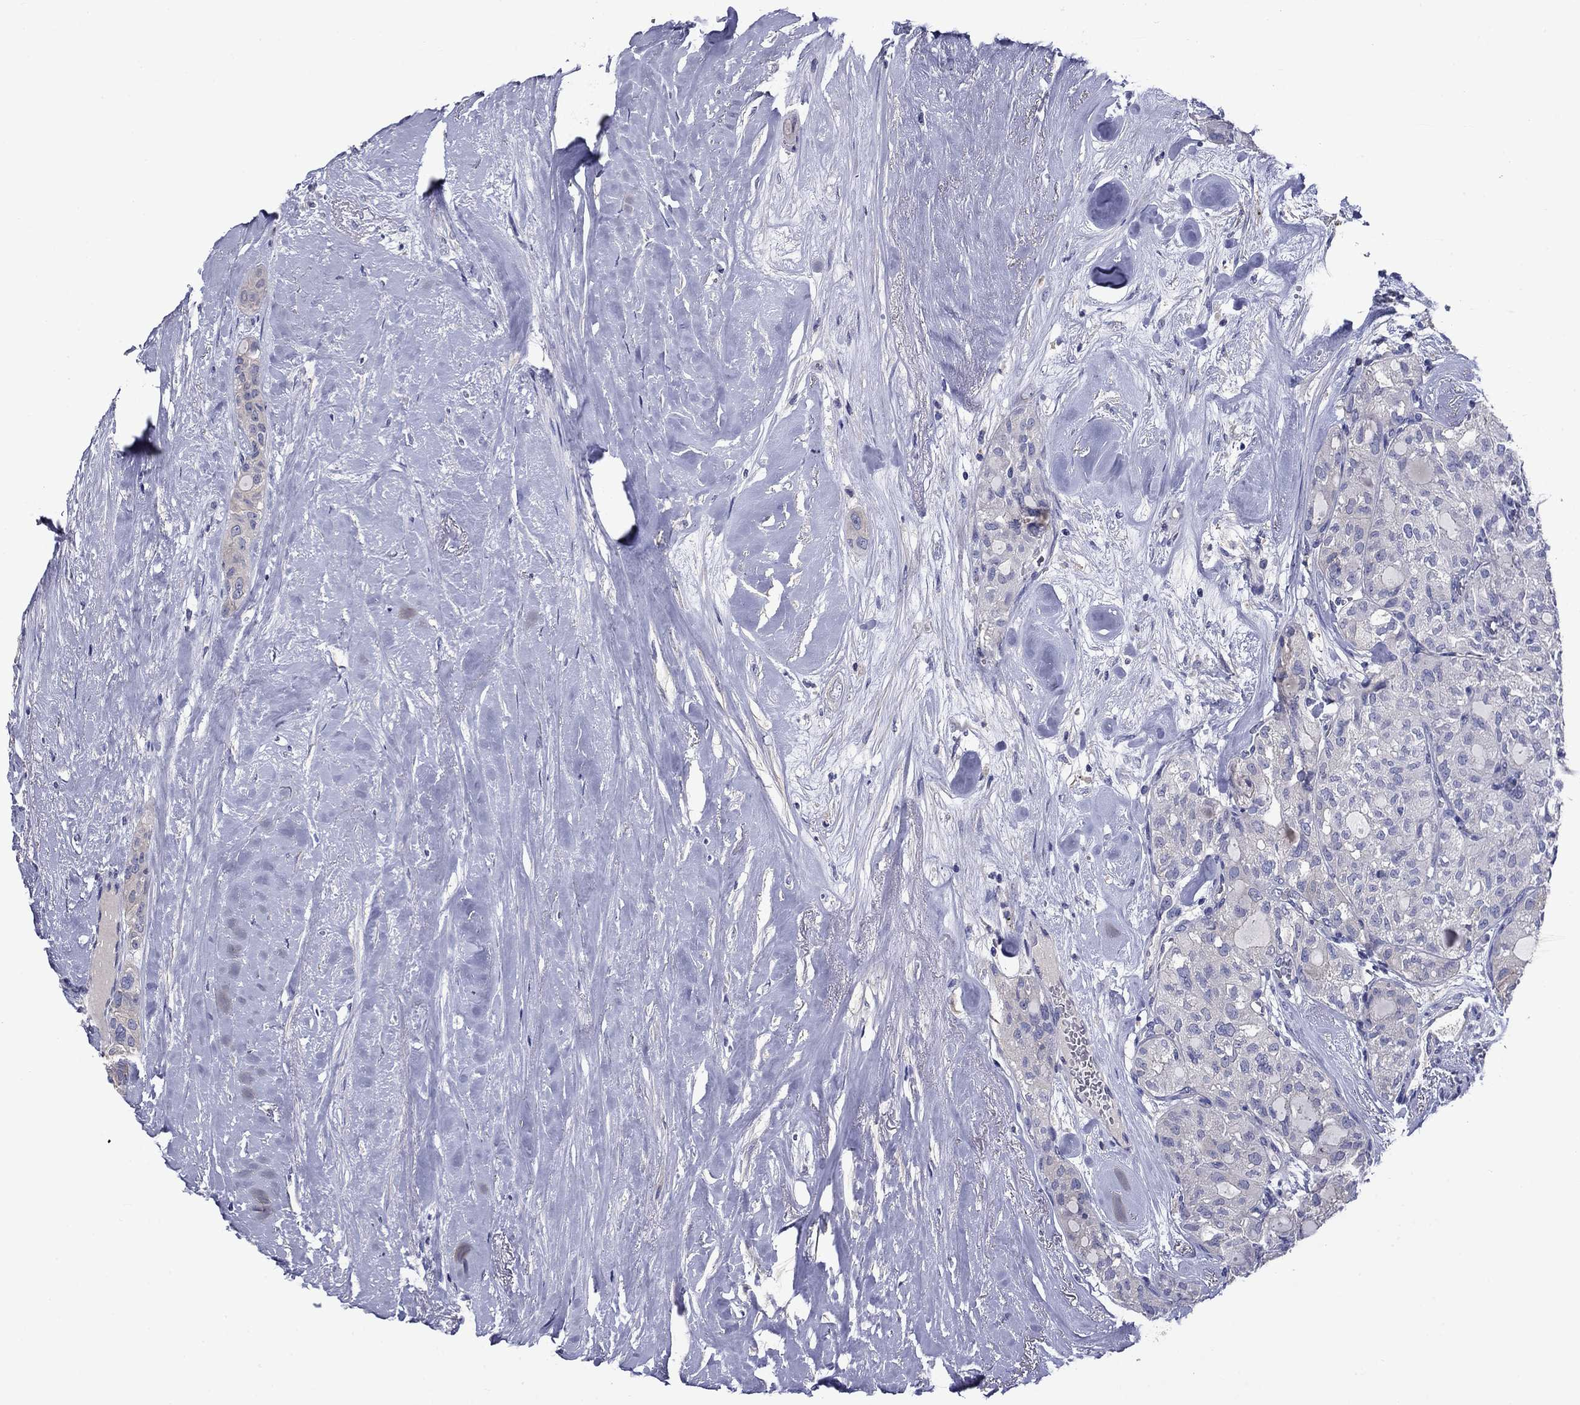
{"staining": {"intensity": "negative", "quantity": "none", "location": "none"}, "tissue": "thyroid cancer", "cell_type": "Tumor cells", "image_type": "cancer", "snomed": [{"axis": "morphology", "description": "Follicular adenoma carcinoma, NOS"}, {"axis": "topography", "description": "Thyroid gland"}], "caption": "An IHC photomicrograph of follicular adenoma carcinoma (thyroid) is shown. There is no staining in tumor cells of follicular adenoma carcinoma (thyroid).", "gene": "CNDP1", "patient": {"sex": "male", "age": 75}}